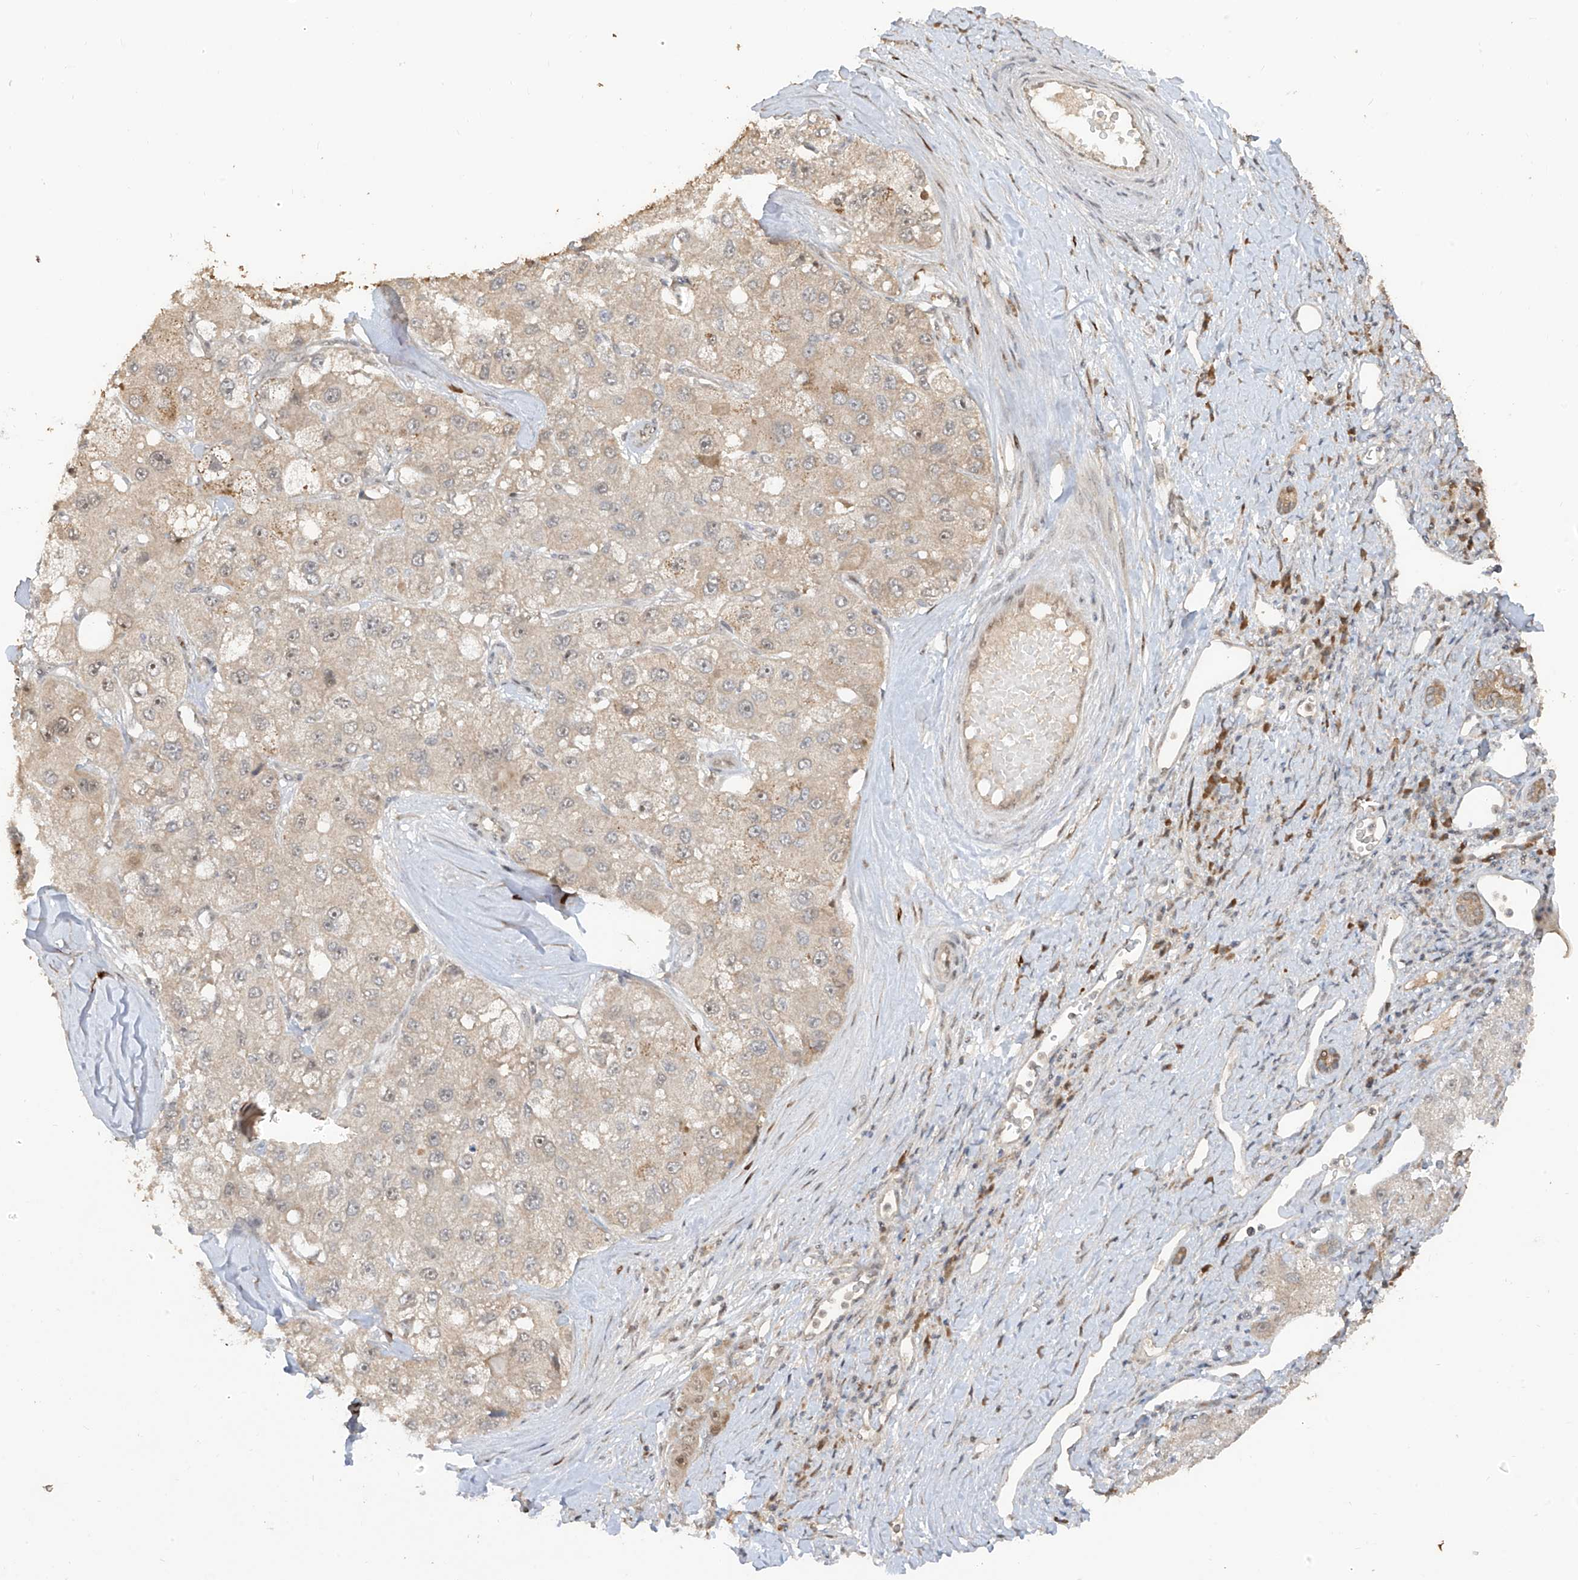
{"staining": {"intensity": "weak", "quantity": "<25%", "location": "cytoplasmic/membranous"}, "tissue": "liver cancer", "cell_type": "Tumor cells", "image_type": "cancer", "snomed": [{"axis": "morphology", "description": "Carcinoma, Hepatocellular, NOS"}, {"axis": "topography", "description": "Liver"}], "caption": "Tumor cells show no significant protein staining in hepatocellular carcinoma (liver).", "gene": "COLGALT2", "patient": {"sex": "male", "age": 80}}